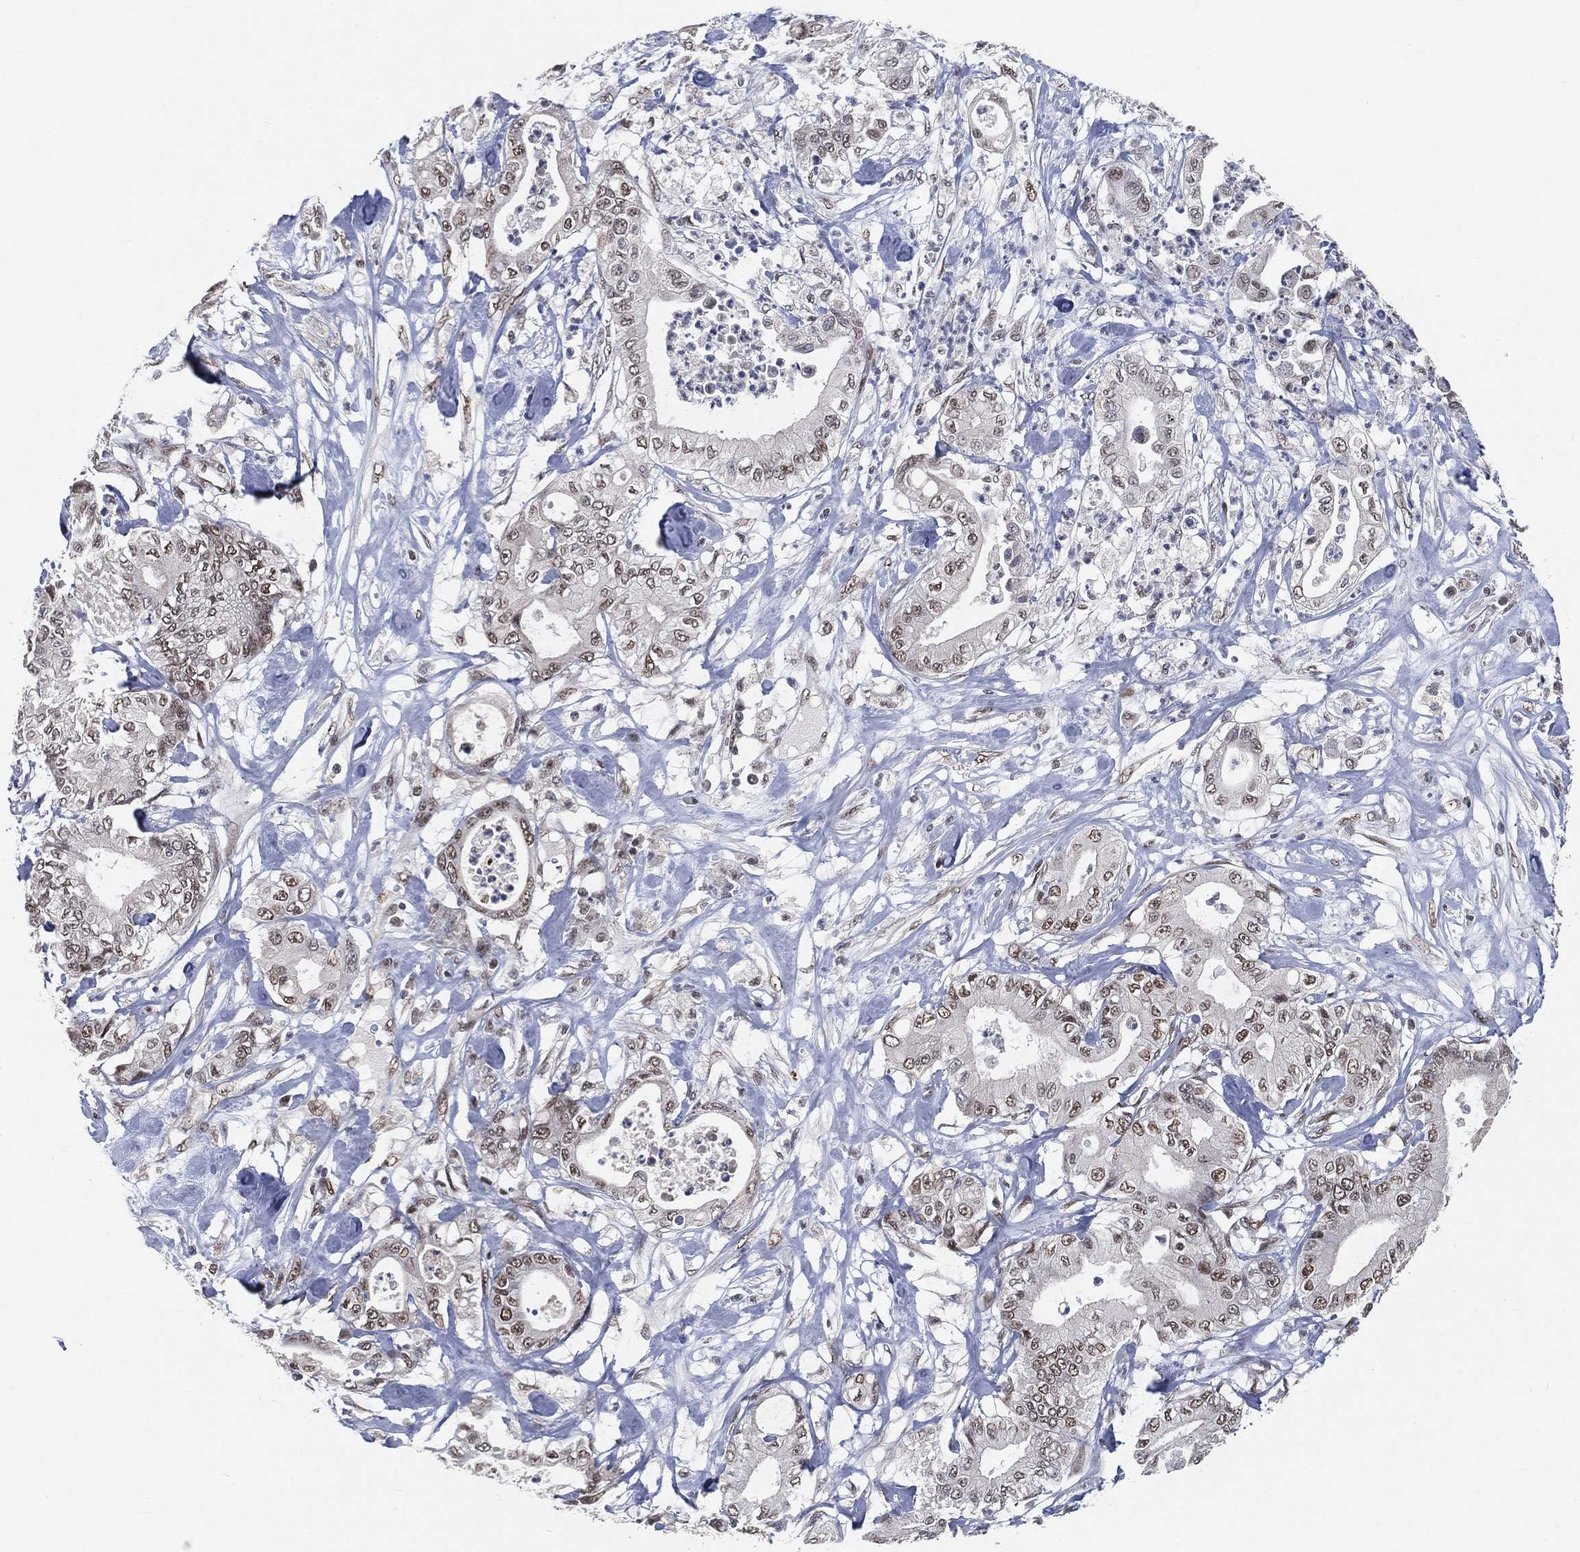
{"staining": {"intensity": "weak", "quantity": "<25%", "location": "nuclear"}, "tissue": "pancreatic cancer", "cell_type": "Tumor cells", "image_type": "cancer", "snomed": [{"axis": "morphology", "description": "Adenocarcinoma, NOS"}, {"axis": "topography", "description": "Pancreas"}], "caption": "This photomicrograph is of adenocarcinoma (pancreatic) stained with IHC to label a protein in brown with the nuclei are counter-stained blue. There is no staining in tumor cells.", "gene": "YLPM1", "patient": {"sex": "male", "age": 71}}